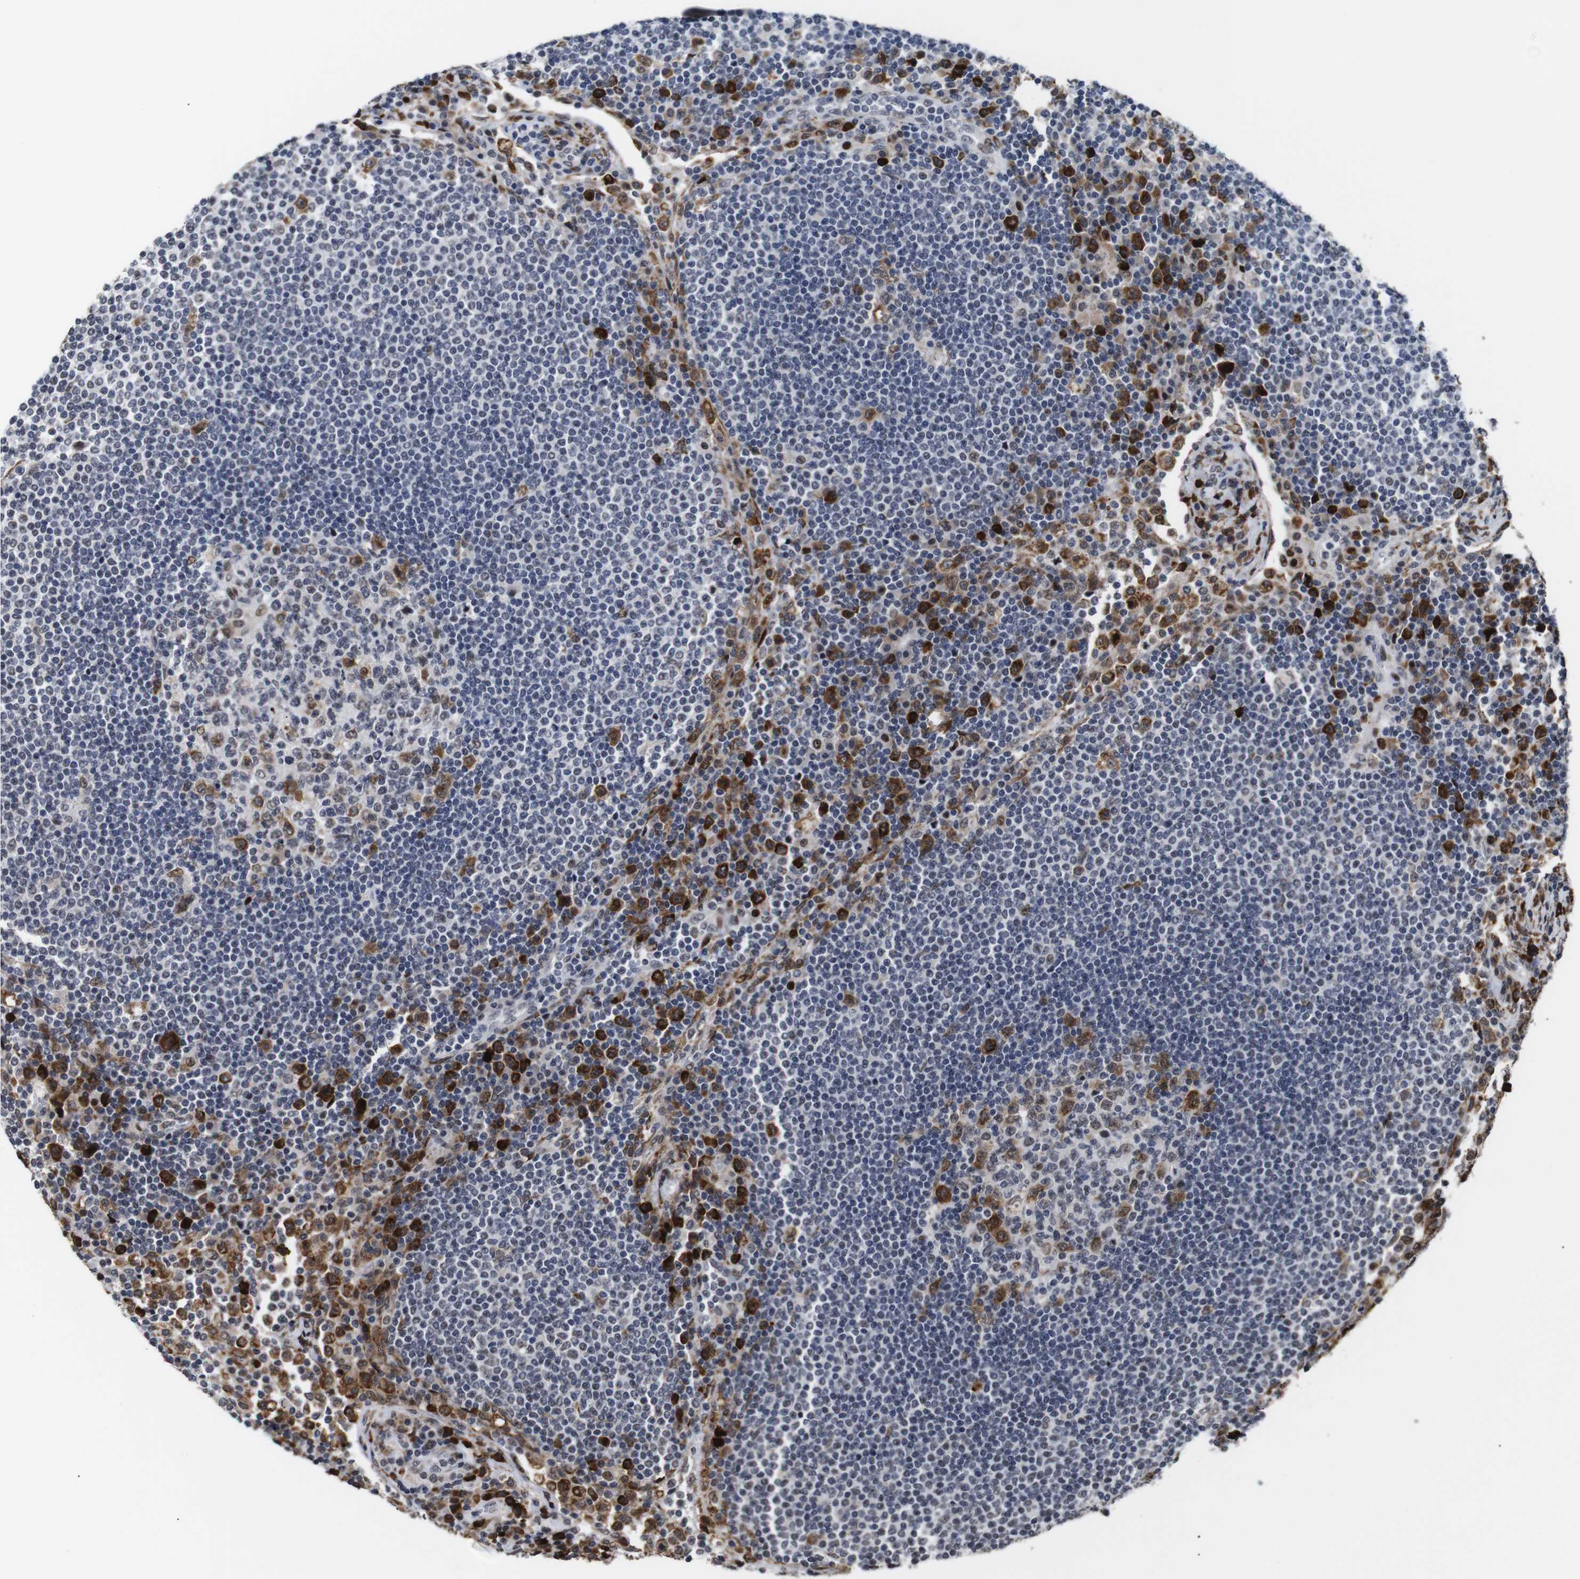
{"staining": {"intensity": "strong", "quantity": "<25%", "location": "cytoplasmic/membranous"}, "tissue": "lymph node", "cell_type": "Germinal center cells", "image_type": "normal", "snomed": [{"axis": "morphology", "description": "Normal tissue, NOS"}, {"axis": "topography", "description": "Lymph node"}], "caption": "High-magnification brightfield microscopy of benign lymph node stained with DAB (brown) and counterstained with hematoxylin (blue). germinal center cells exhibit strong cytoplasmic/membranous positivity is identified in about<25% of cells.", "gene": "EIF4G1", "patient": {"sex": "female", "age": 53}}